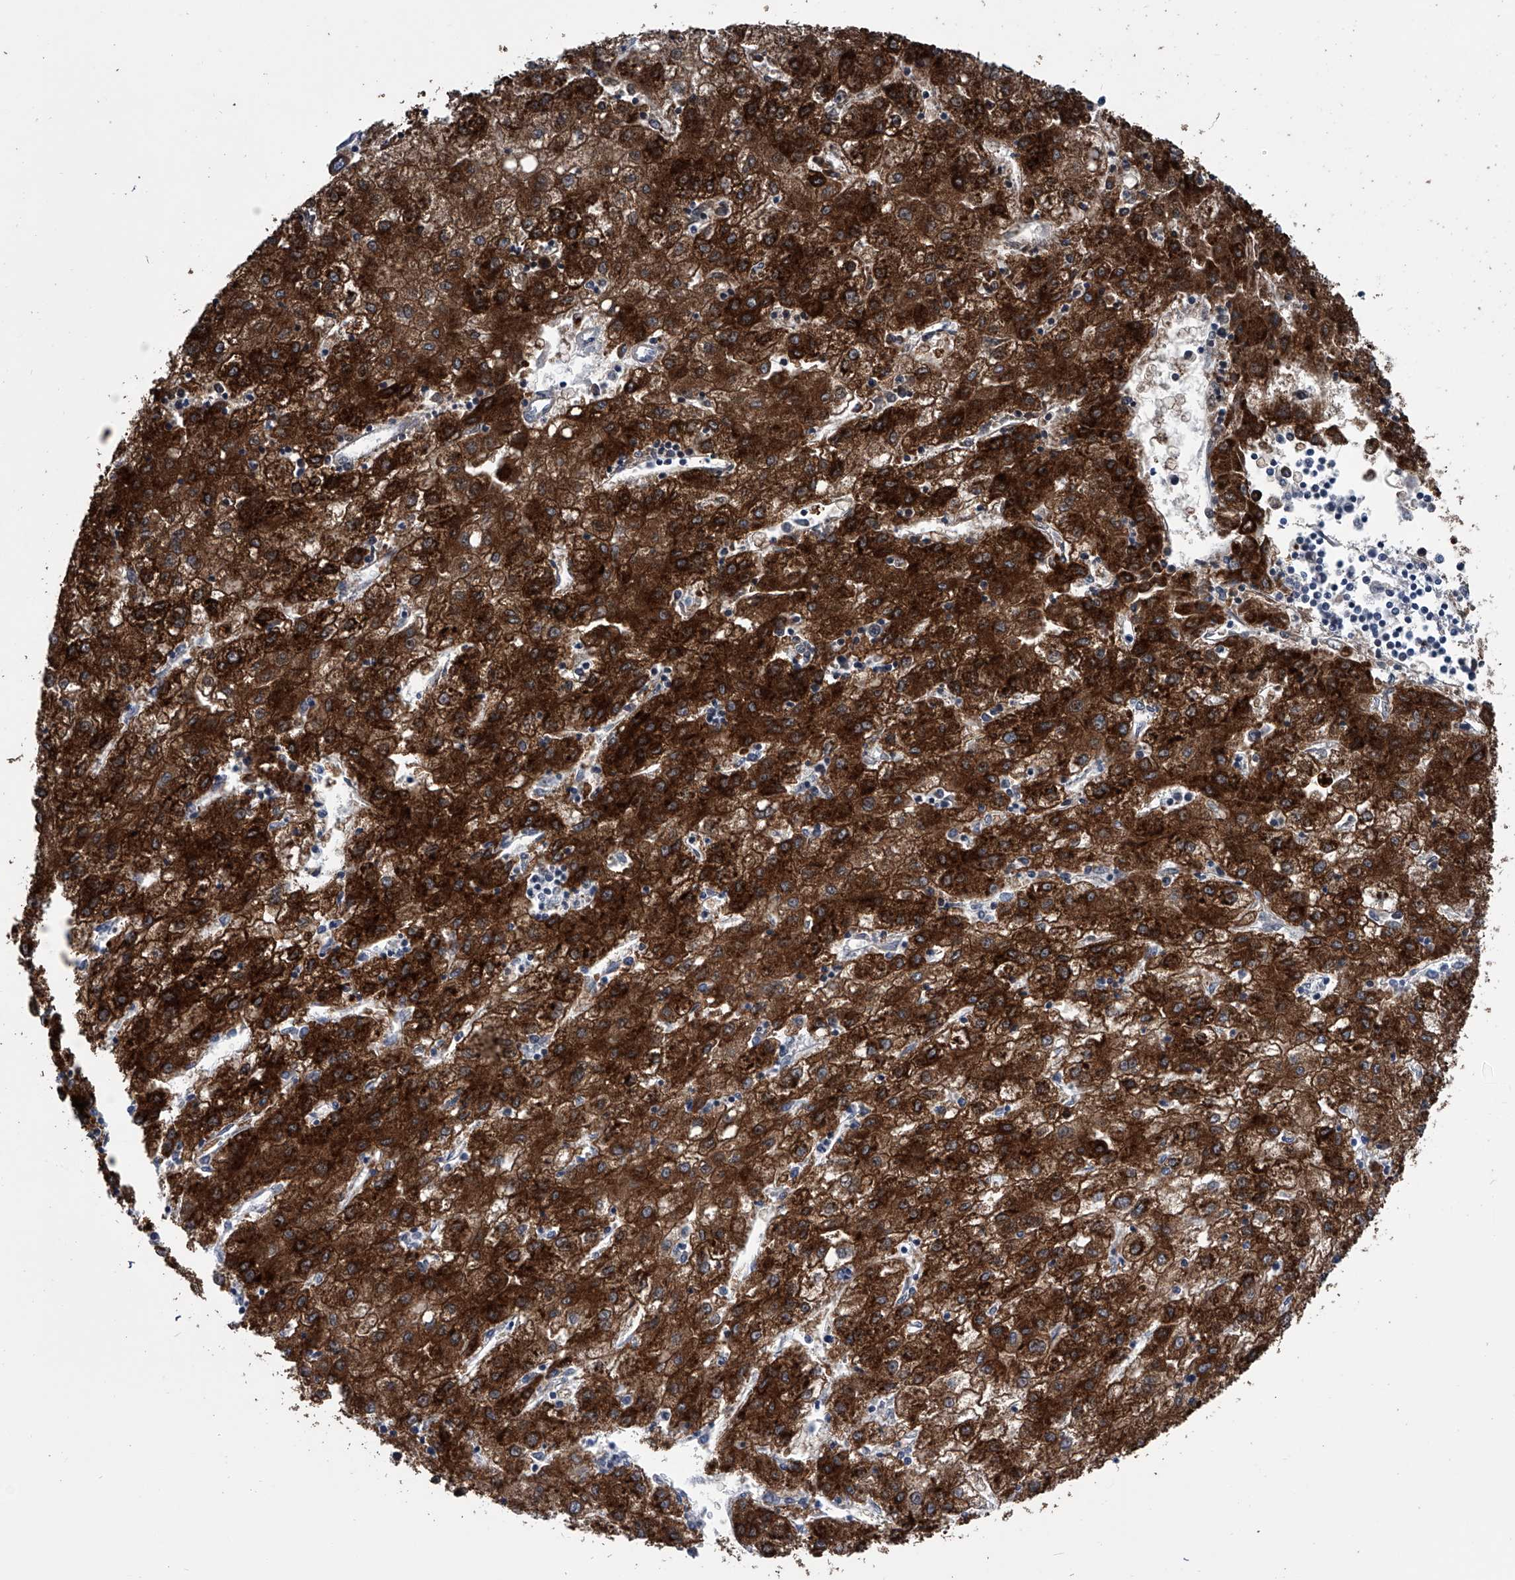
{"staining": {"intensity": "strong", "quantity": ">75%", "location": "cytoplasmic/membranous"}, "tissue": "liver cancer", "cell_type": "Tumor cells", "image_type": "cancer", "snomed": [{"axis": "morphology", "description": "Carcinoma, Hepatocellular, NOS"}, {"axis": "topography", "description": "Liver"}], "caption": "Strong cytoplasmic/membranous protein expression is identified in about >75% of tumor cells in liver hepatocellular carcinoma. Immunohistochemistry (ihc) stains the protein of interest in brown and the nuclei are stained blue.", "gene": "PPP2R5D", "patient": {"sex": "male", "age": 72}}